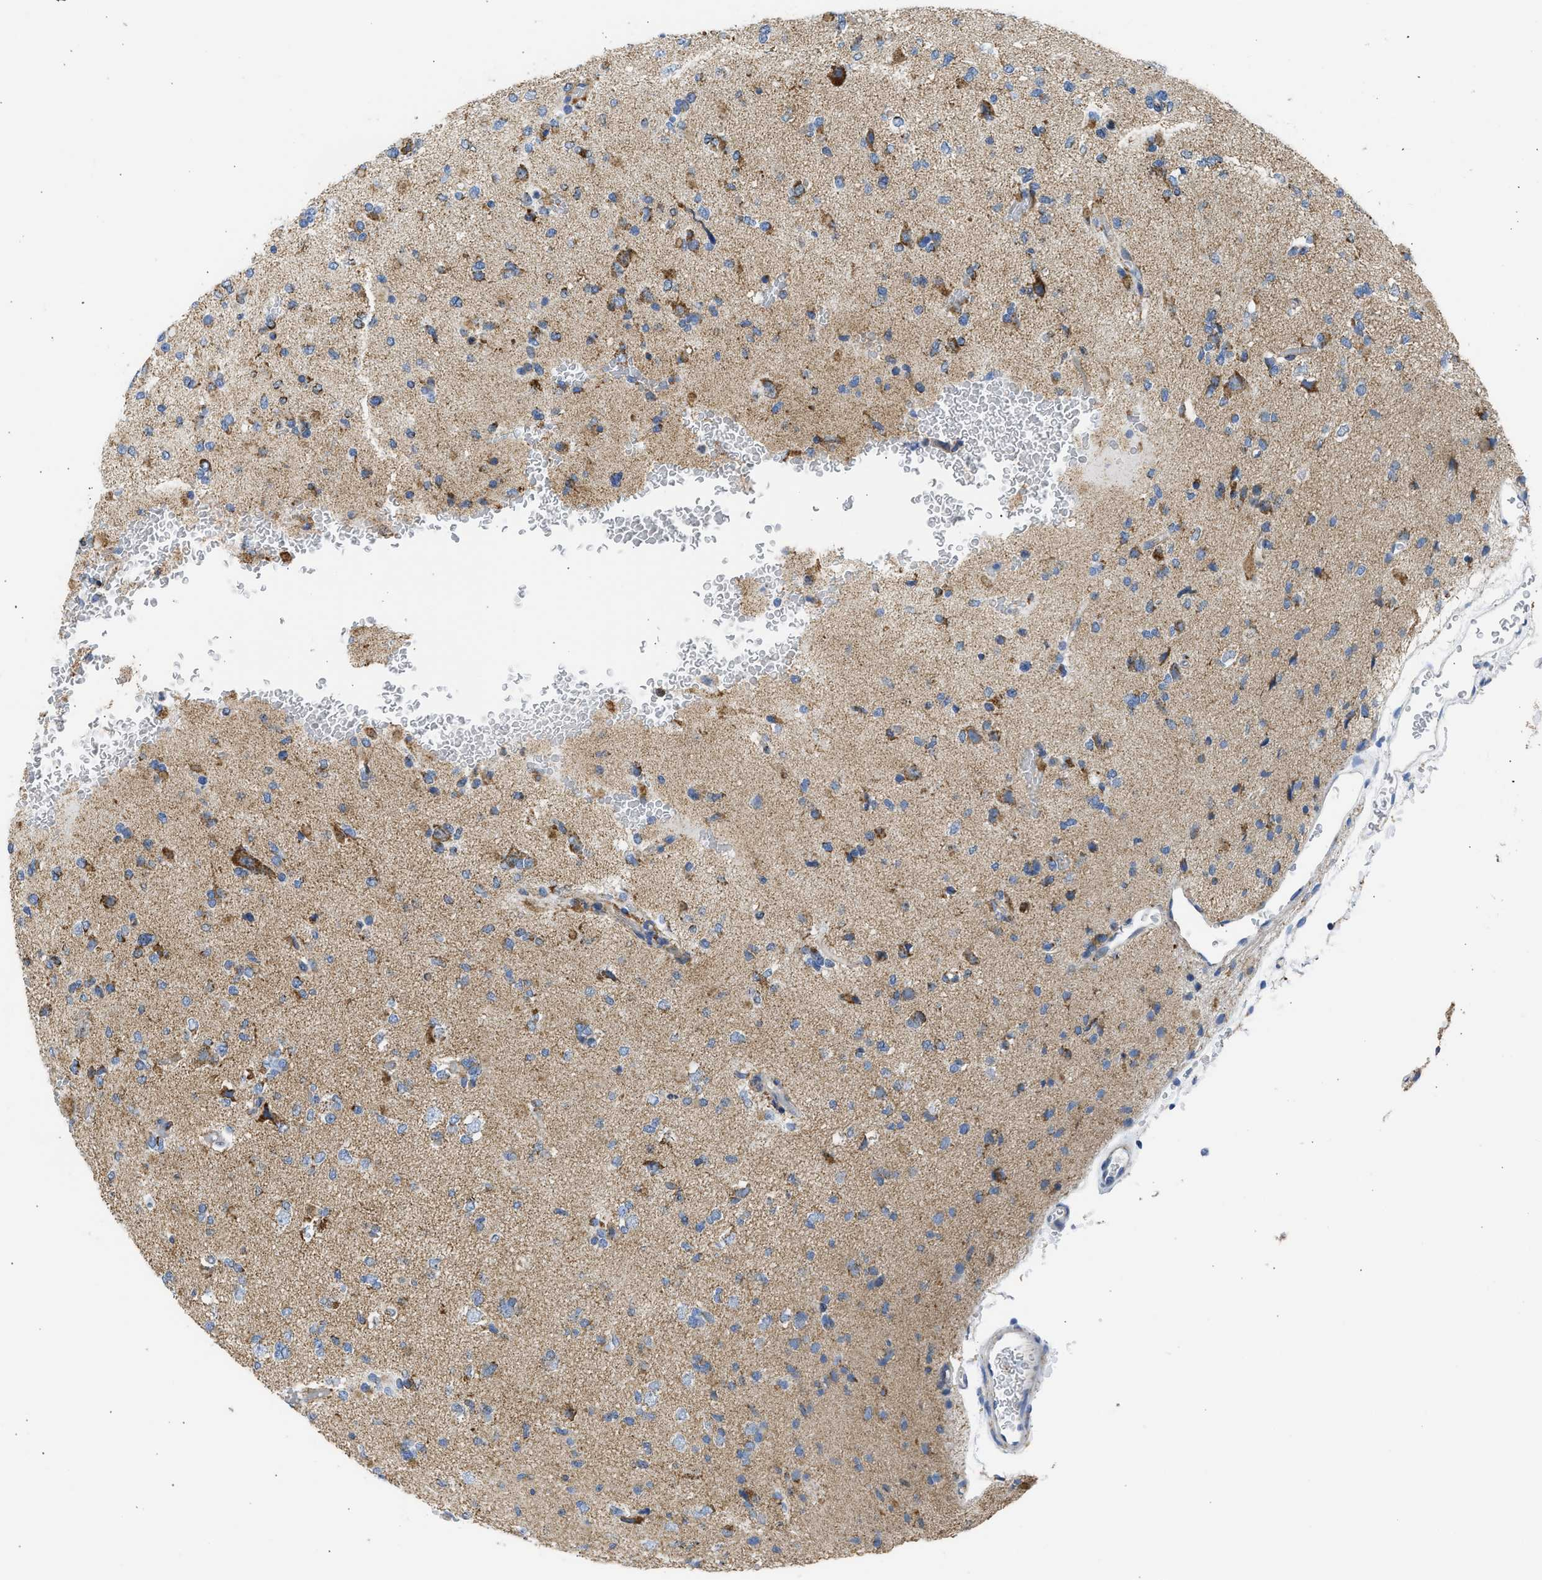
{"staining": {"intensity": "moderate", "quantity": ">75%", "location": "cytoplasmic/membranous"}, "tissue": "glioma", "cell_type": "Tumor cells", "image_type": "cancer", "snomed": [{"axis": "morphology", "description": "Glioma, malignant, Low grade"}, {"axis": "topography", "description": "Brain"}], "caption": "Immunohistochemistry (IHC) micrograph of neoplastic tissue: human glioma stained using immunohistochemistry (IHC) reveals medium levels of moderate protein expression localized specifically in the cytoplasmic/membranous of tumor cells, appearing as a cytoplasmic/membranous brown color.", "gene": "CYCS", "patient": {"sex": "female", "age": 22}}